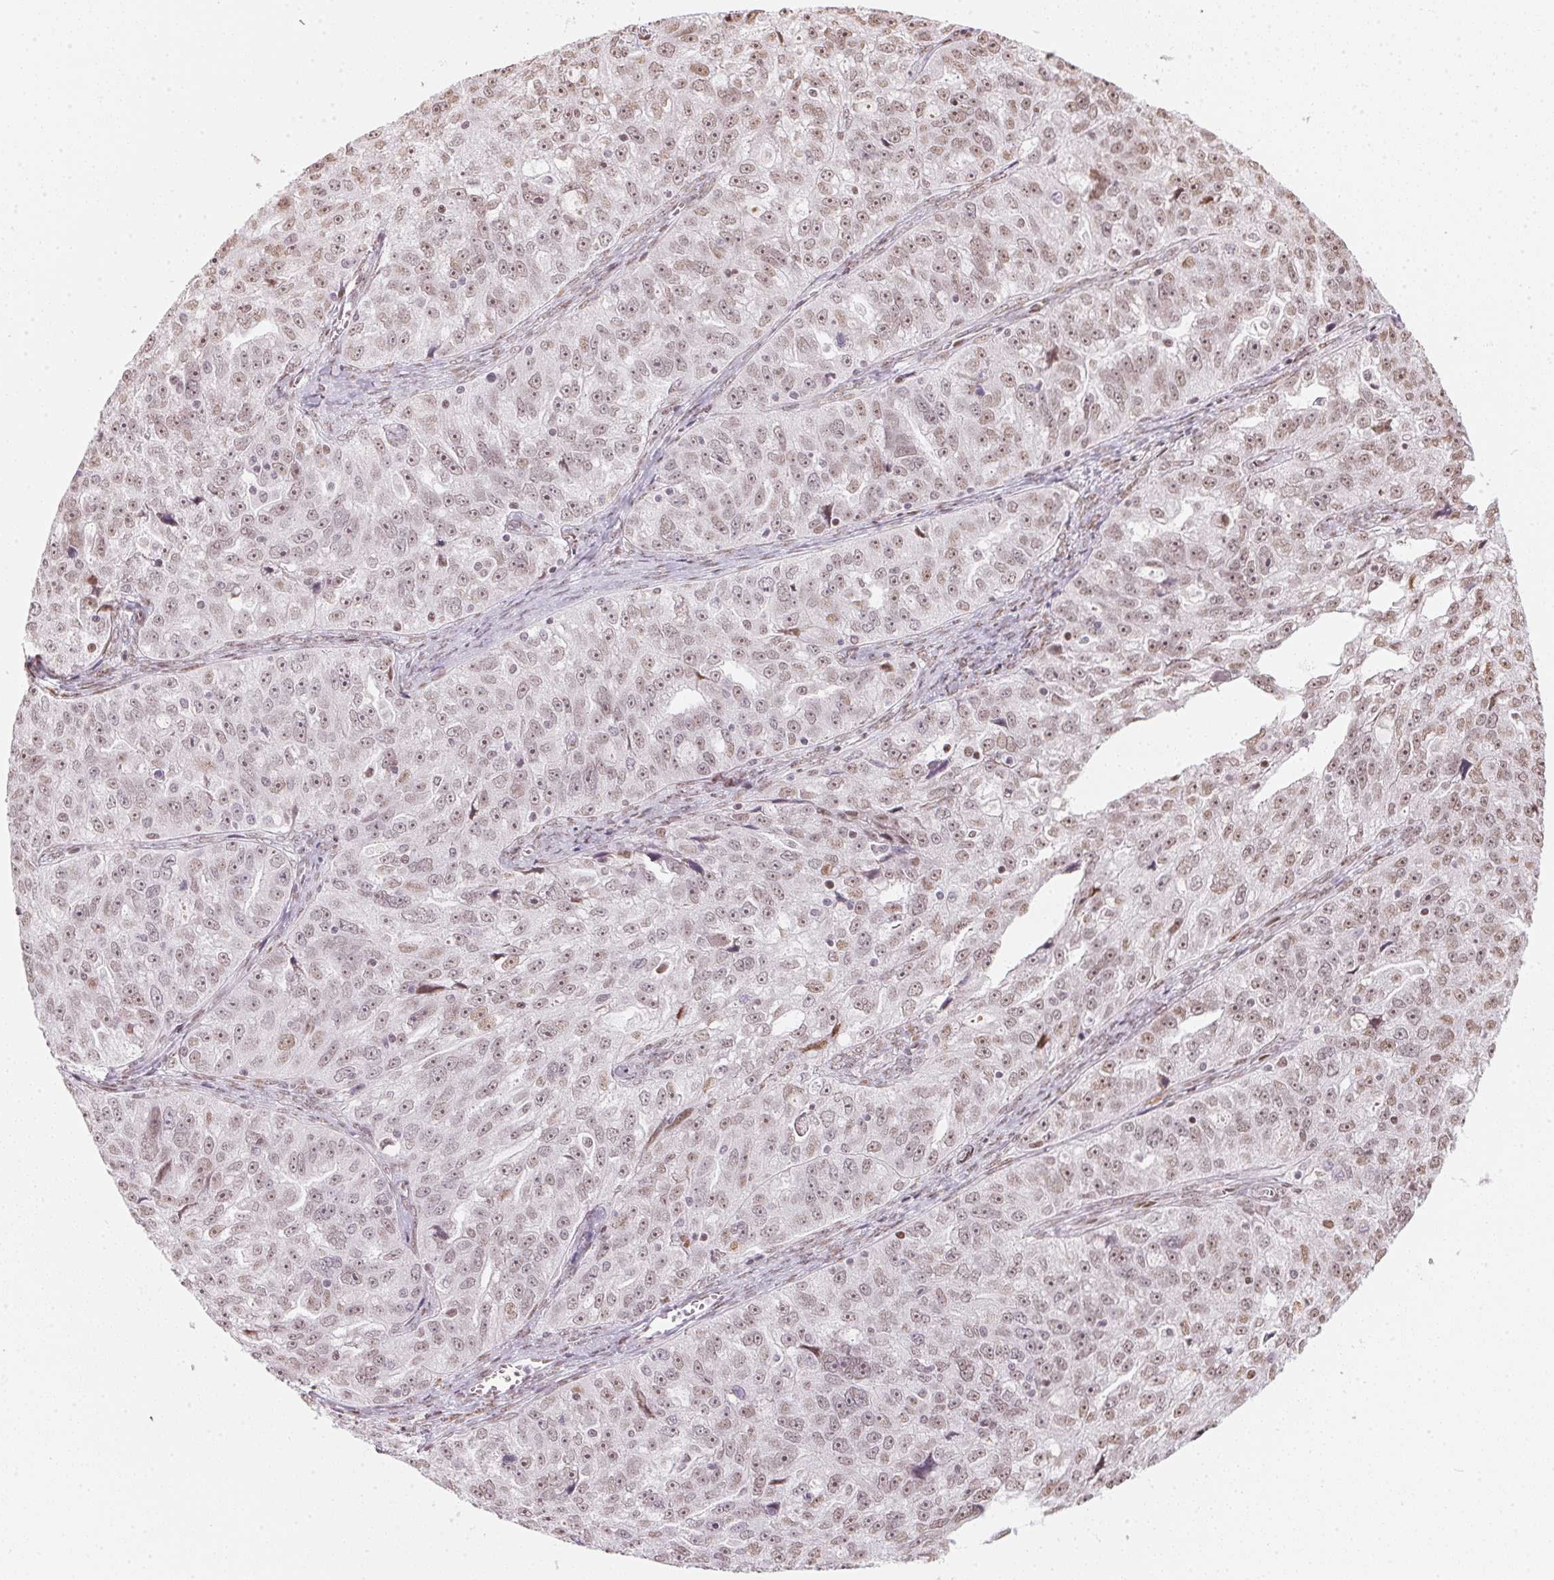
{"staining": {"intensity": "weak", "quantity": "25%-75%", "location": "nuclear"}, "tissue": "ovarian cancer", "cell_type": "Tumor cells", "image_type": "cancer", "snomed": [{"axis": "morphology", "description": "Cystadenocarcinoma, serous, NOS"}, {"axis": "topography", "description": "Ovary"}], "caption": "IHC photomicrograph of ovarian serous cystadenocarcinoma stained for a protein (brown), which shows low levels of weak nuclear expression in about 25%-75% of tumor cells.", "gene": "KAT6A", "patient": {"sex": "female", "age": 51}}